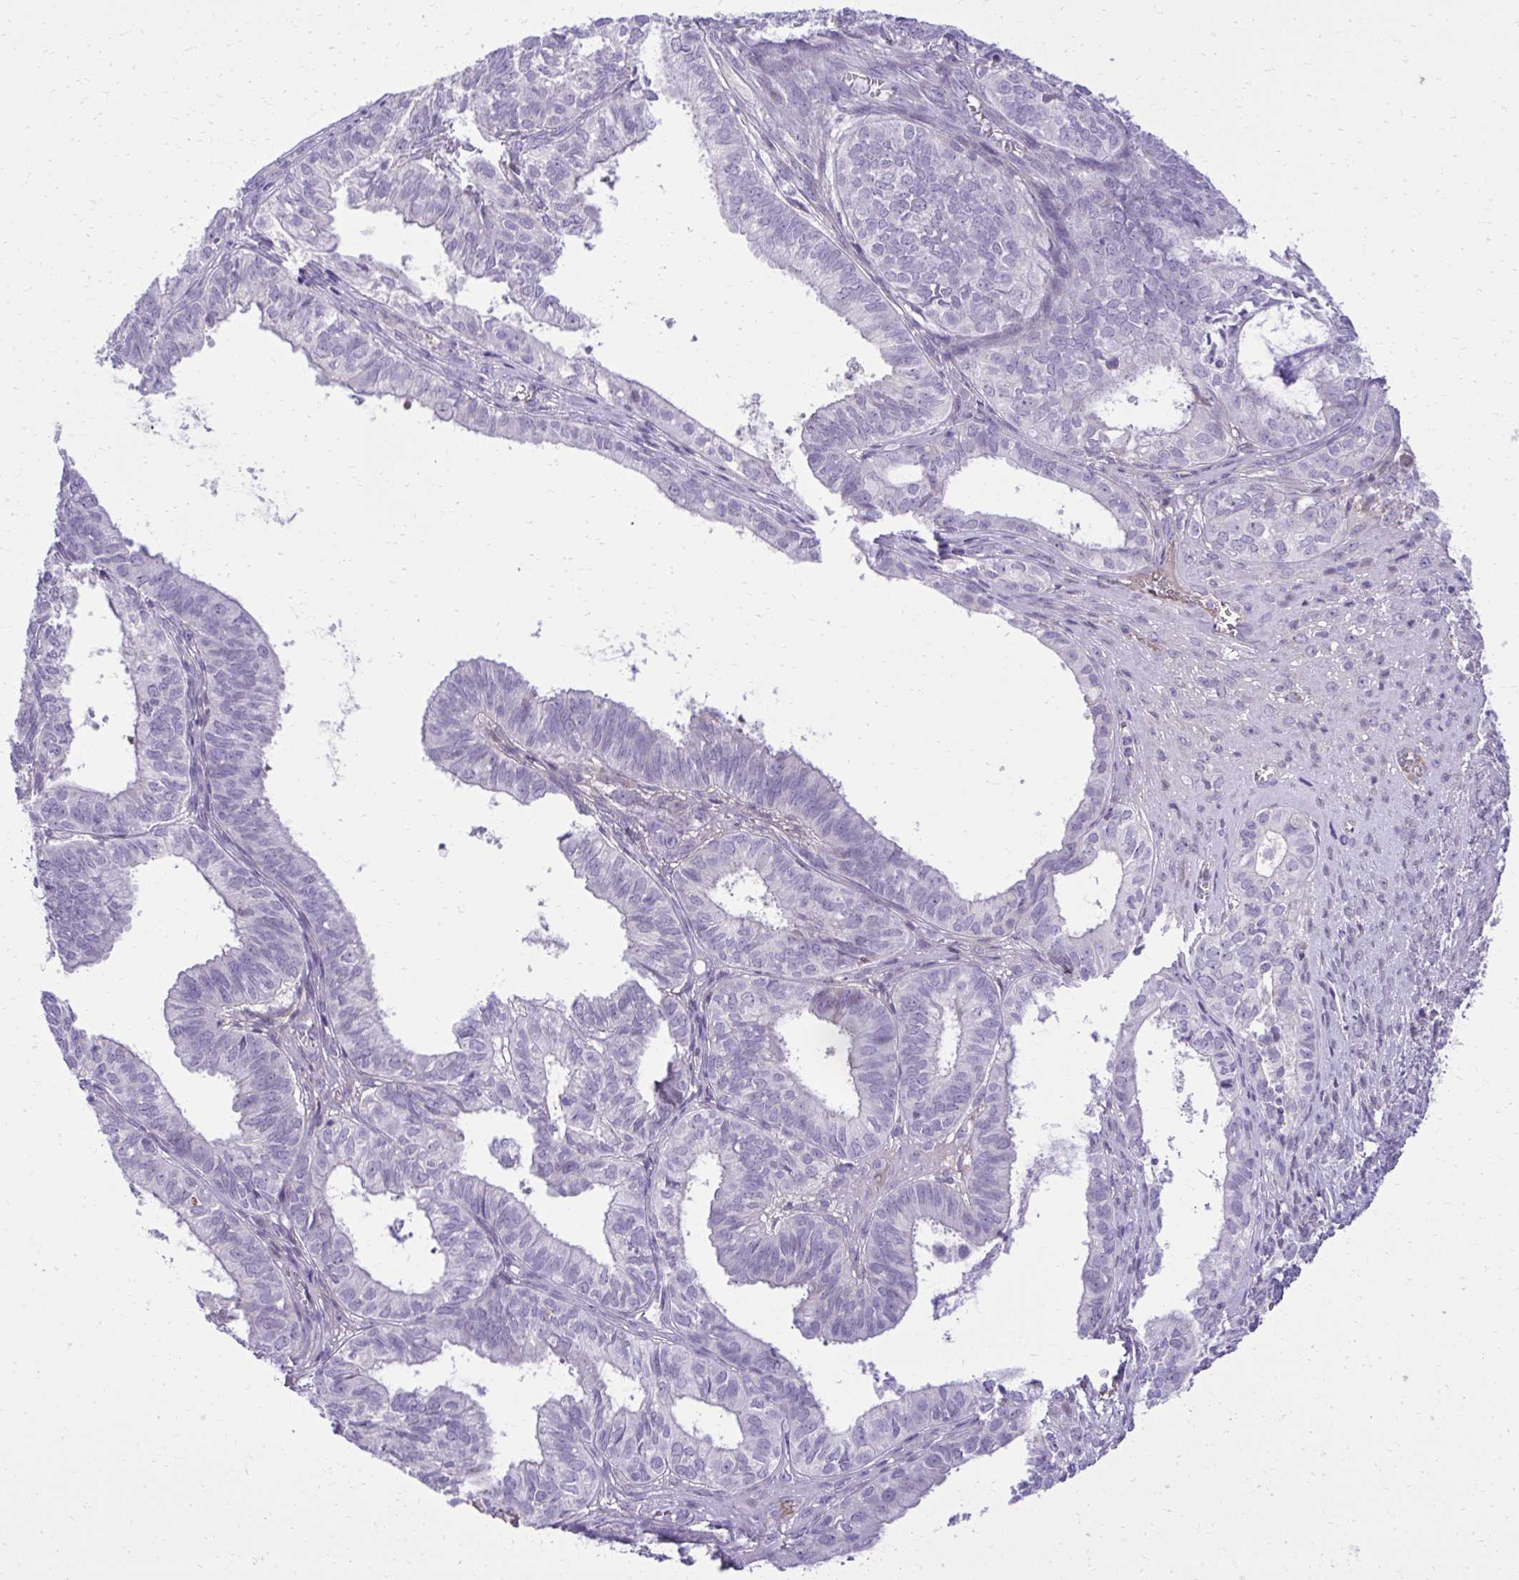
{"staining": {"intensity": "negative", "quantity": "none", "location": "none"}, "tissue": "ovarian cancer", "cell_type": "Tumor cells", "image_type": "cancer", "snomed": [{"axis": "morphology", "description": "Carcinoma, endometroid"}, {"axis": "topography", "description": "Ovary"}], "caption": "This image is of ovarian cancer stained with immunohistochemistry (IHC) to label a protein in brown with the nuclei are counter-stained blue. There is no expression in tumor cells.", "gene": "PITPNM3", "patient": {"sex": "female", "age": 64}}